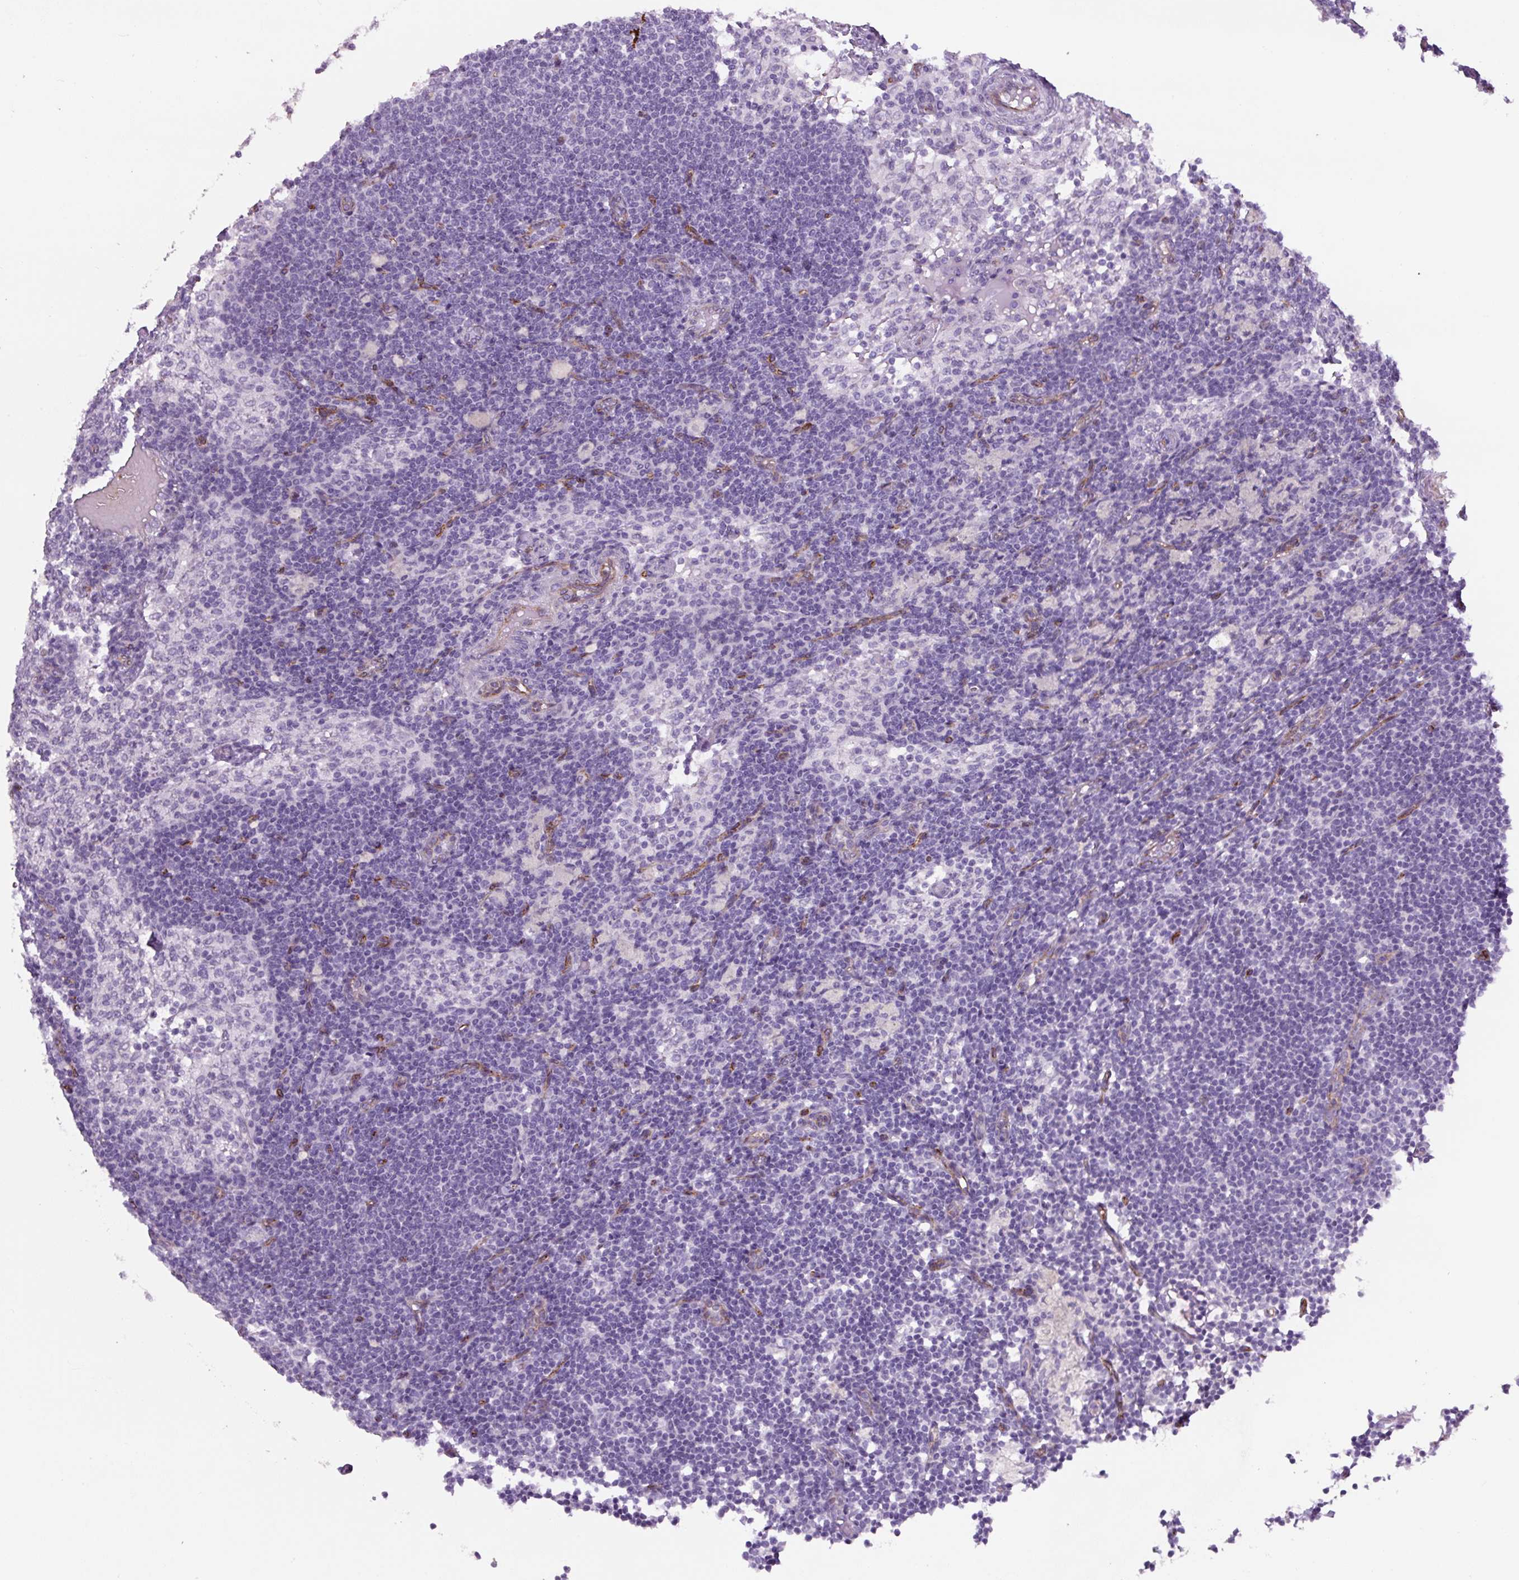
{"staining": {"intensity": "negative", "quantity": "none", "location": "none"}, "tissue": "lymph node", "cell_type": "Germinal center cells", "image_type": "normal", "snomed": [{"axis": "morphology", "description": "Normal tissue, NOS"}, {"axis": "topography", "description": "Lymph node"}], "caption": "This is an immunohistochemistry image of unremarkable human lymph node. There is no positivity in germinal center cells.", "gene": "NES", "patient": {"sex": "male", "age": 49}}